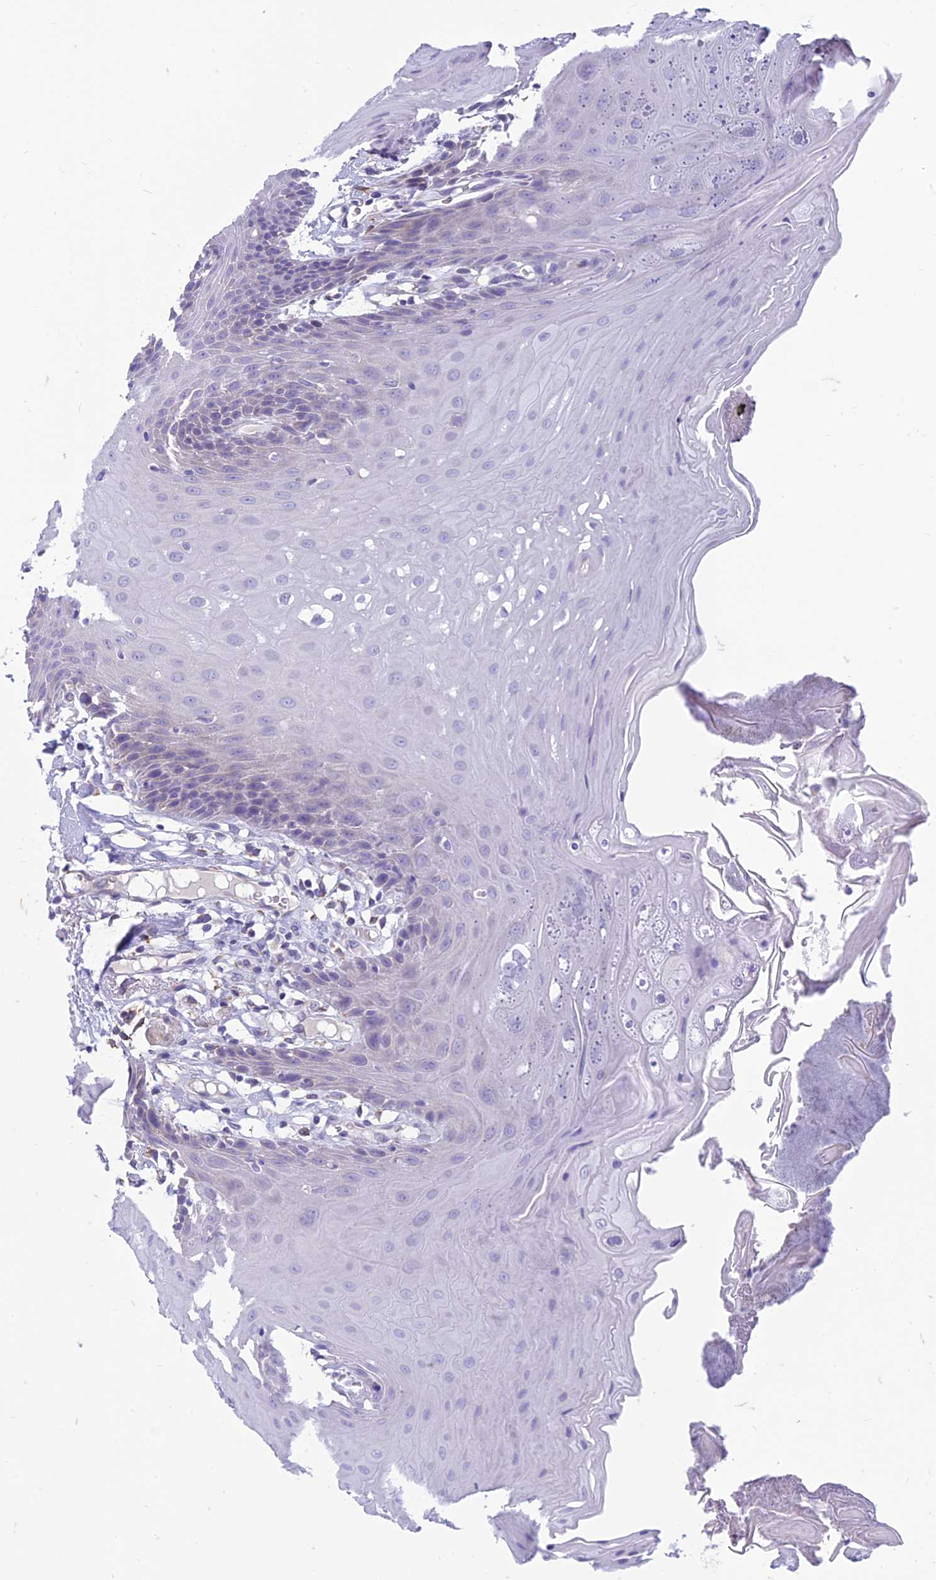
{"staining": {"intensity": "negative", "quantity": "none", "location": "none"}, "tissue": "oral mucosa", "cell_type": "Squamous epithelial cells", "image_type": "normal", "snomed": [{"axis": "morphology", "description": "Normal tissue, NOS"}, {"axis": "morphology", "description": "Squamous cell carcinoma, NOS"}, {"axis": "topography", "description": "Skeletal muscle"}, {"axis": "topography", "description": "Oral tissue"}, {"axis": "topography", "description": "Salivary gland"}, {"axis": "topography", "description": "Head-Neck"}], "caption": "The micrograph demonstrates no significant positivity in squamous epithelial cells of oral mucosa. (DAB (3,3'-diaminobenzidine) IHC visualized using brightfield microscopy, high magnification).", "gene": "CENATAC", "patient": {"sex": "male", "age": 54}}